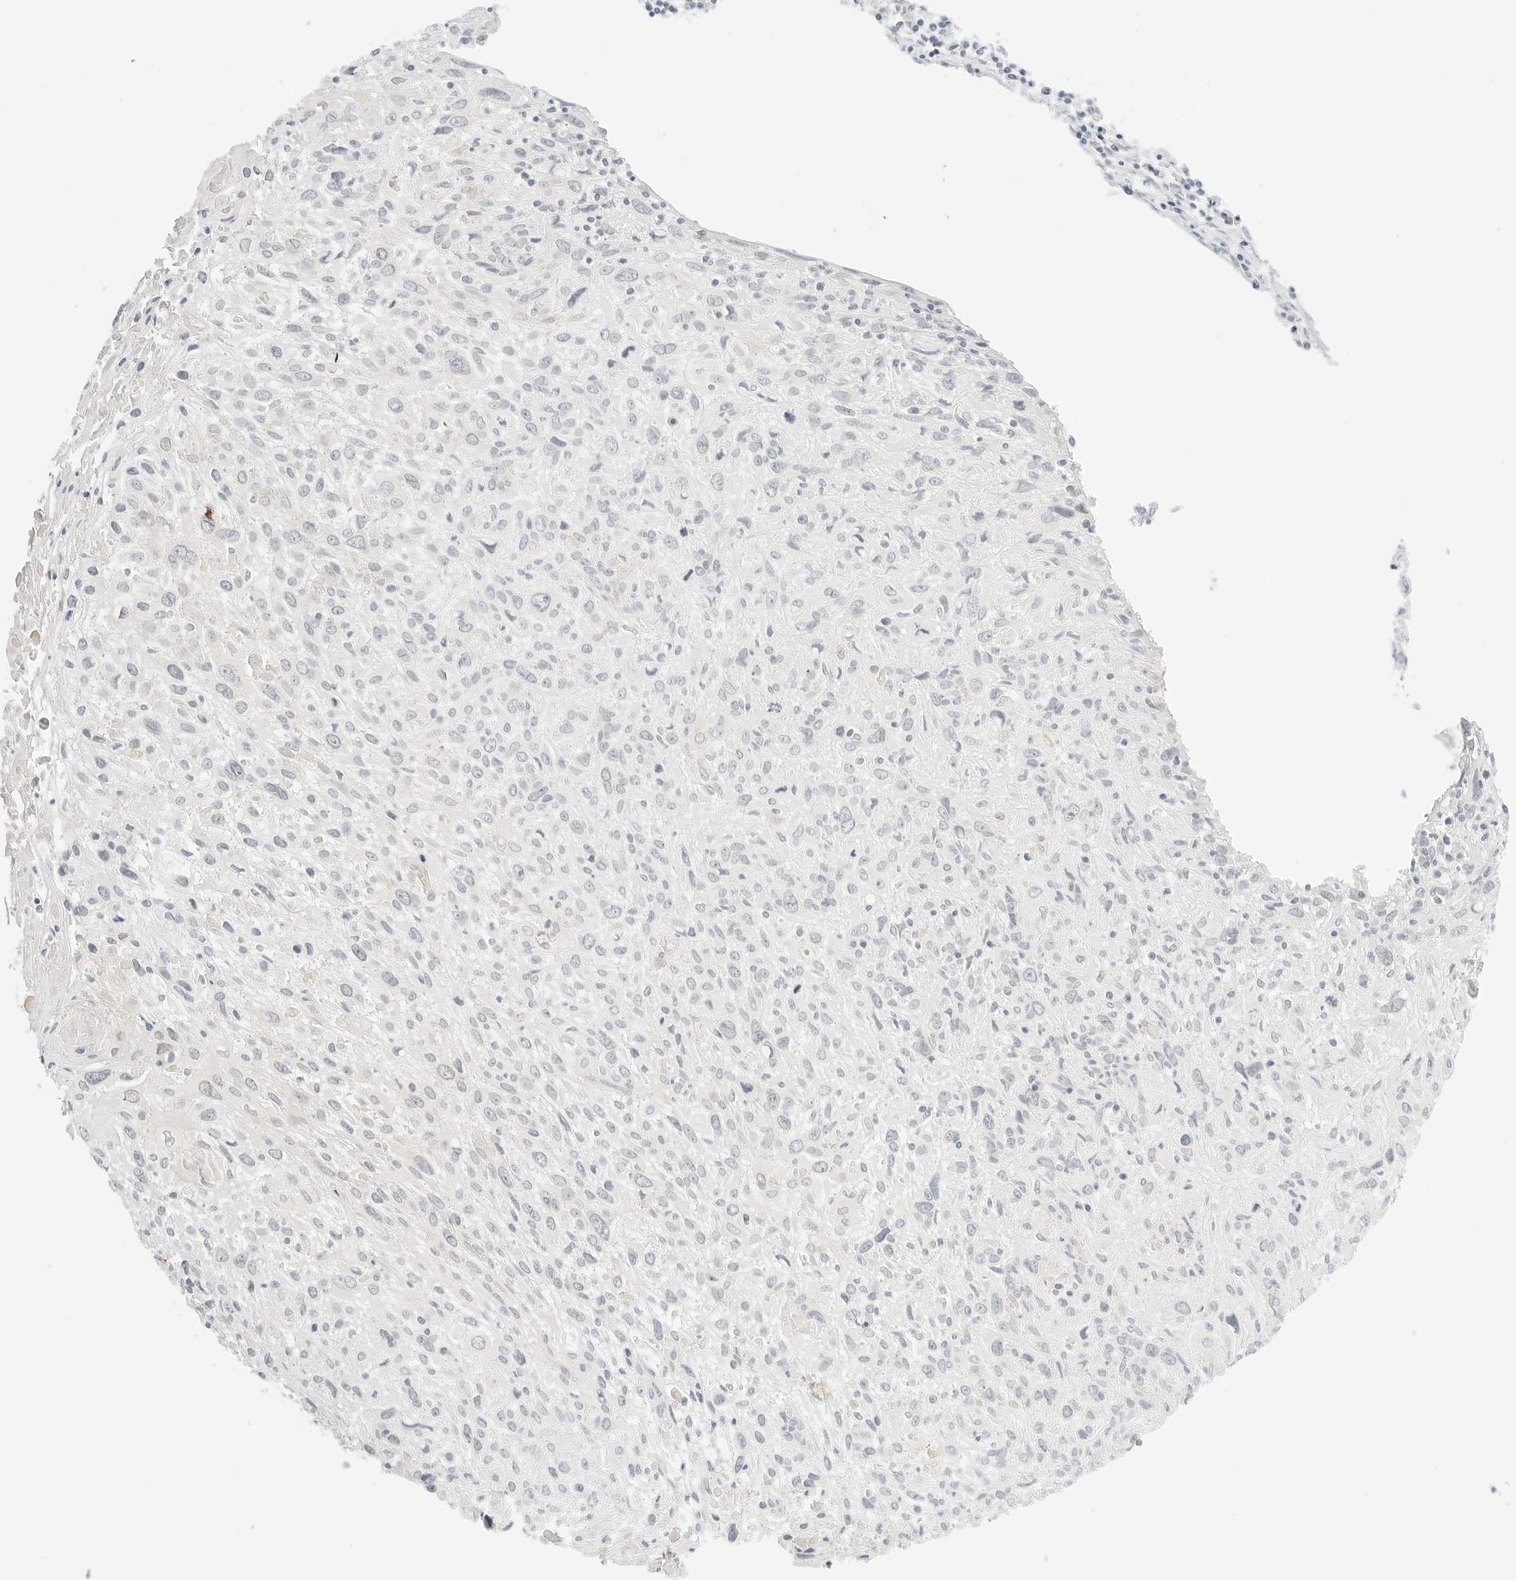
{"staining": {"intensity": "negative", "quantity": "none", "location": "none"}, "tissue": "cervical cancer", "cell_type": "Tumor cells", "image_type": "cancer", "snomed": [{"axis": "morphology", "description": "Squamous cell carcinoma, NOS"}, {"axis": "topography", "description": "Cervix"}], "caption": "High magnification brightfield microscopy of cervical cancer (squamous cell carcinoma) stained with DAB (3,3'-diaminobenzidine) (brown) and counterstained with hematoxylin (blue): tumor cells show no significant positivity. (Stains: DAB (3,3'-diaminobenzidine) immunohistochemistry (IHC) with hematoxylin counter stain, Microscopy: brightfield microscopy at high magnification).", "gene": "RPS6KL1", "patient": {"sex": "female", "age": 51}}